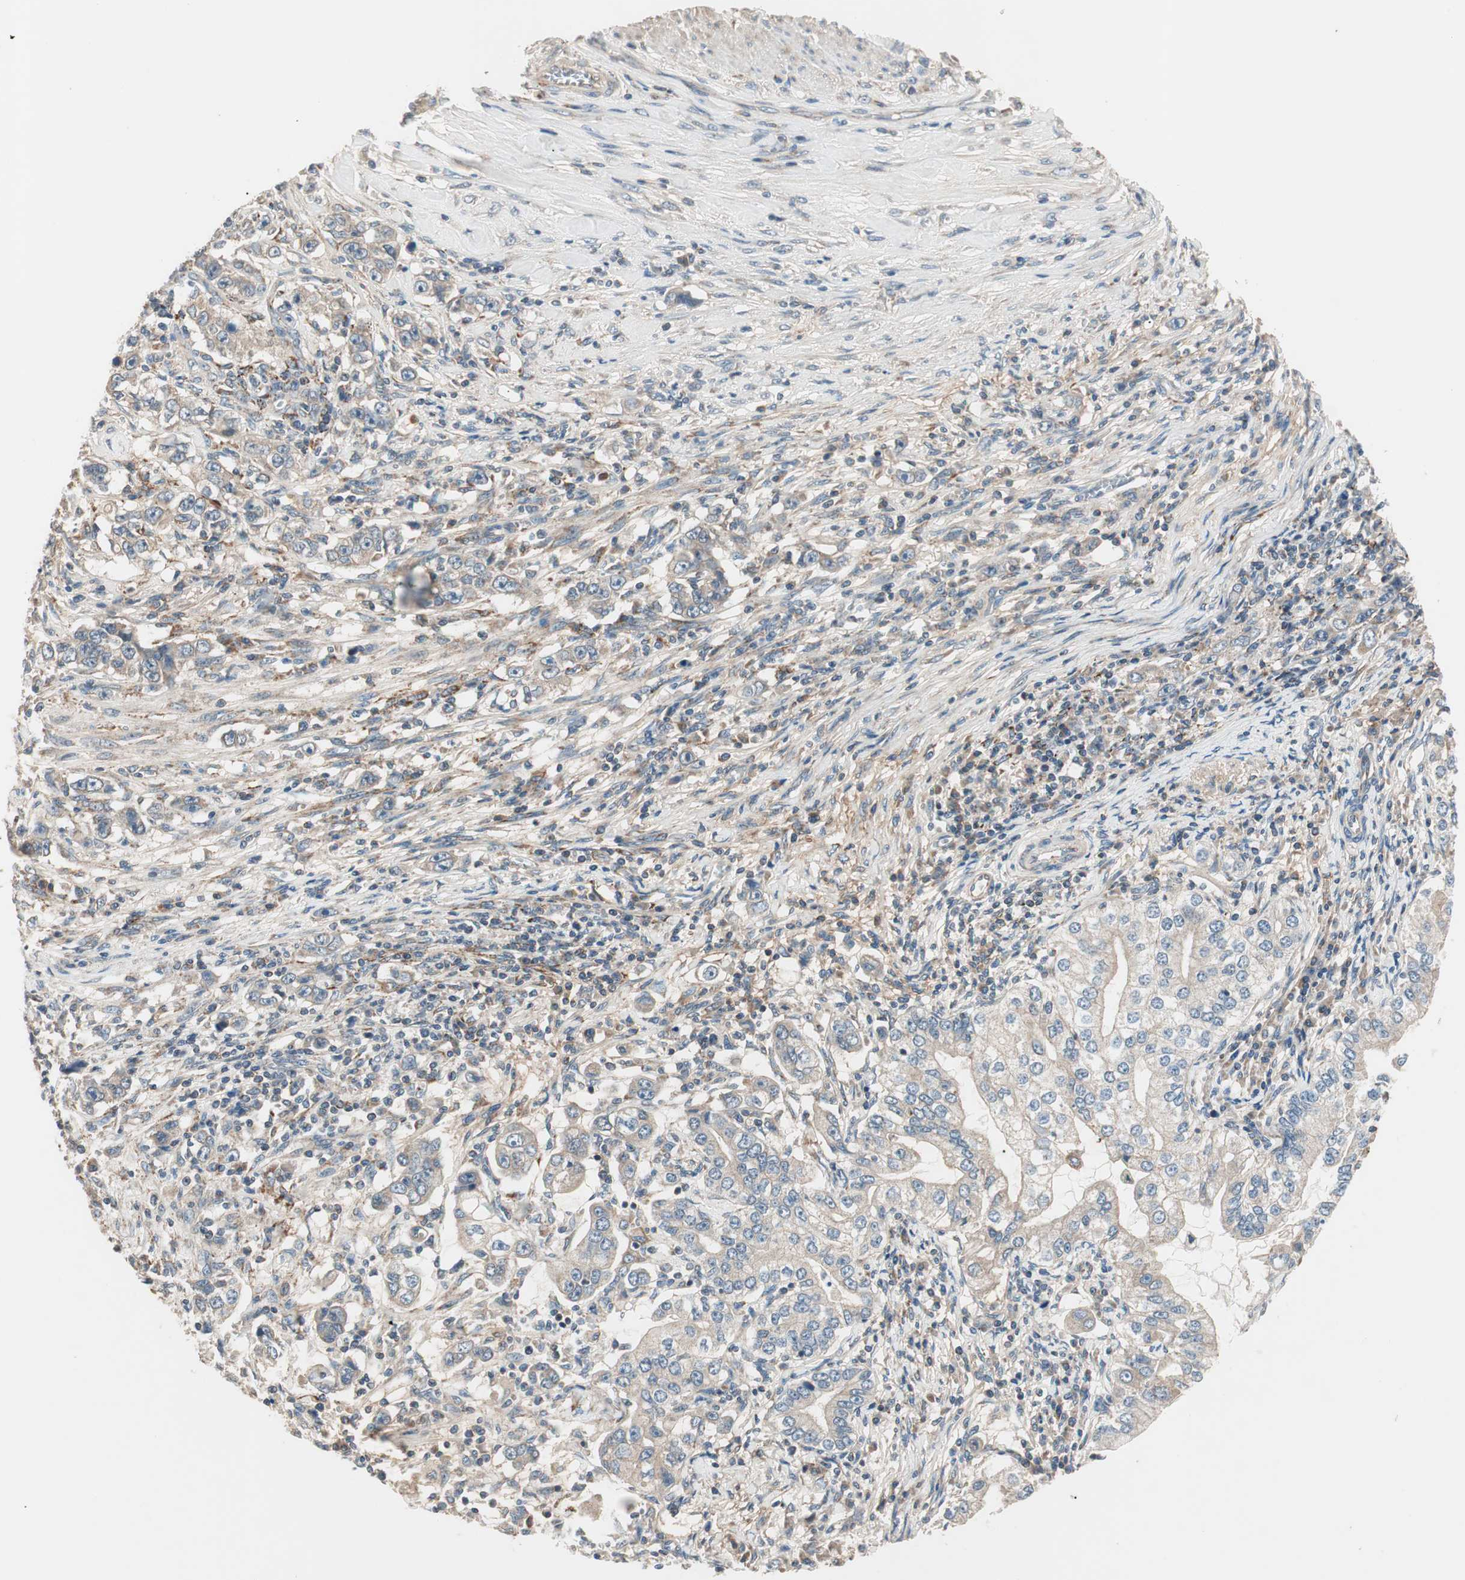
{"staining": {"intensity": "weak", "quantity": "<25%", "location": "cytoplasmic/membranous"}, "tissue": "stomach cancer", "cell_type": "Tumor cells", "image_type": "cancer", "snomed": [{"axis": "morphology", "description": "Adenocarcinoma, NOS"}, {"axis": "topography", "description": "Stomach, lower"}], "caption": "This is an immunohistochemistry photomicrograph of stomach adenocarcinoma. There is no staining in tumor cells.", "gene": "HPN", "patient": {"sex": "female", "age": 72}}